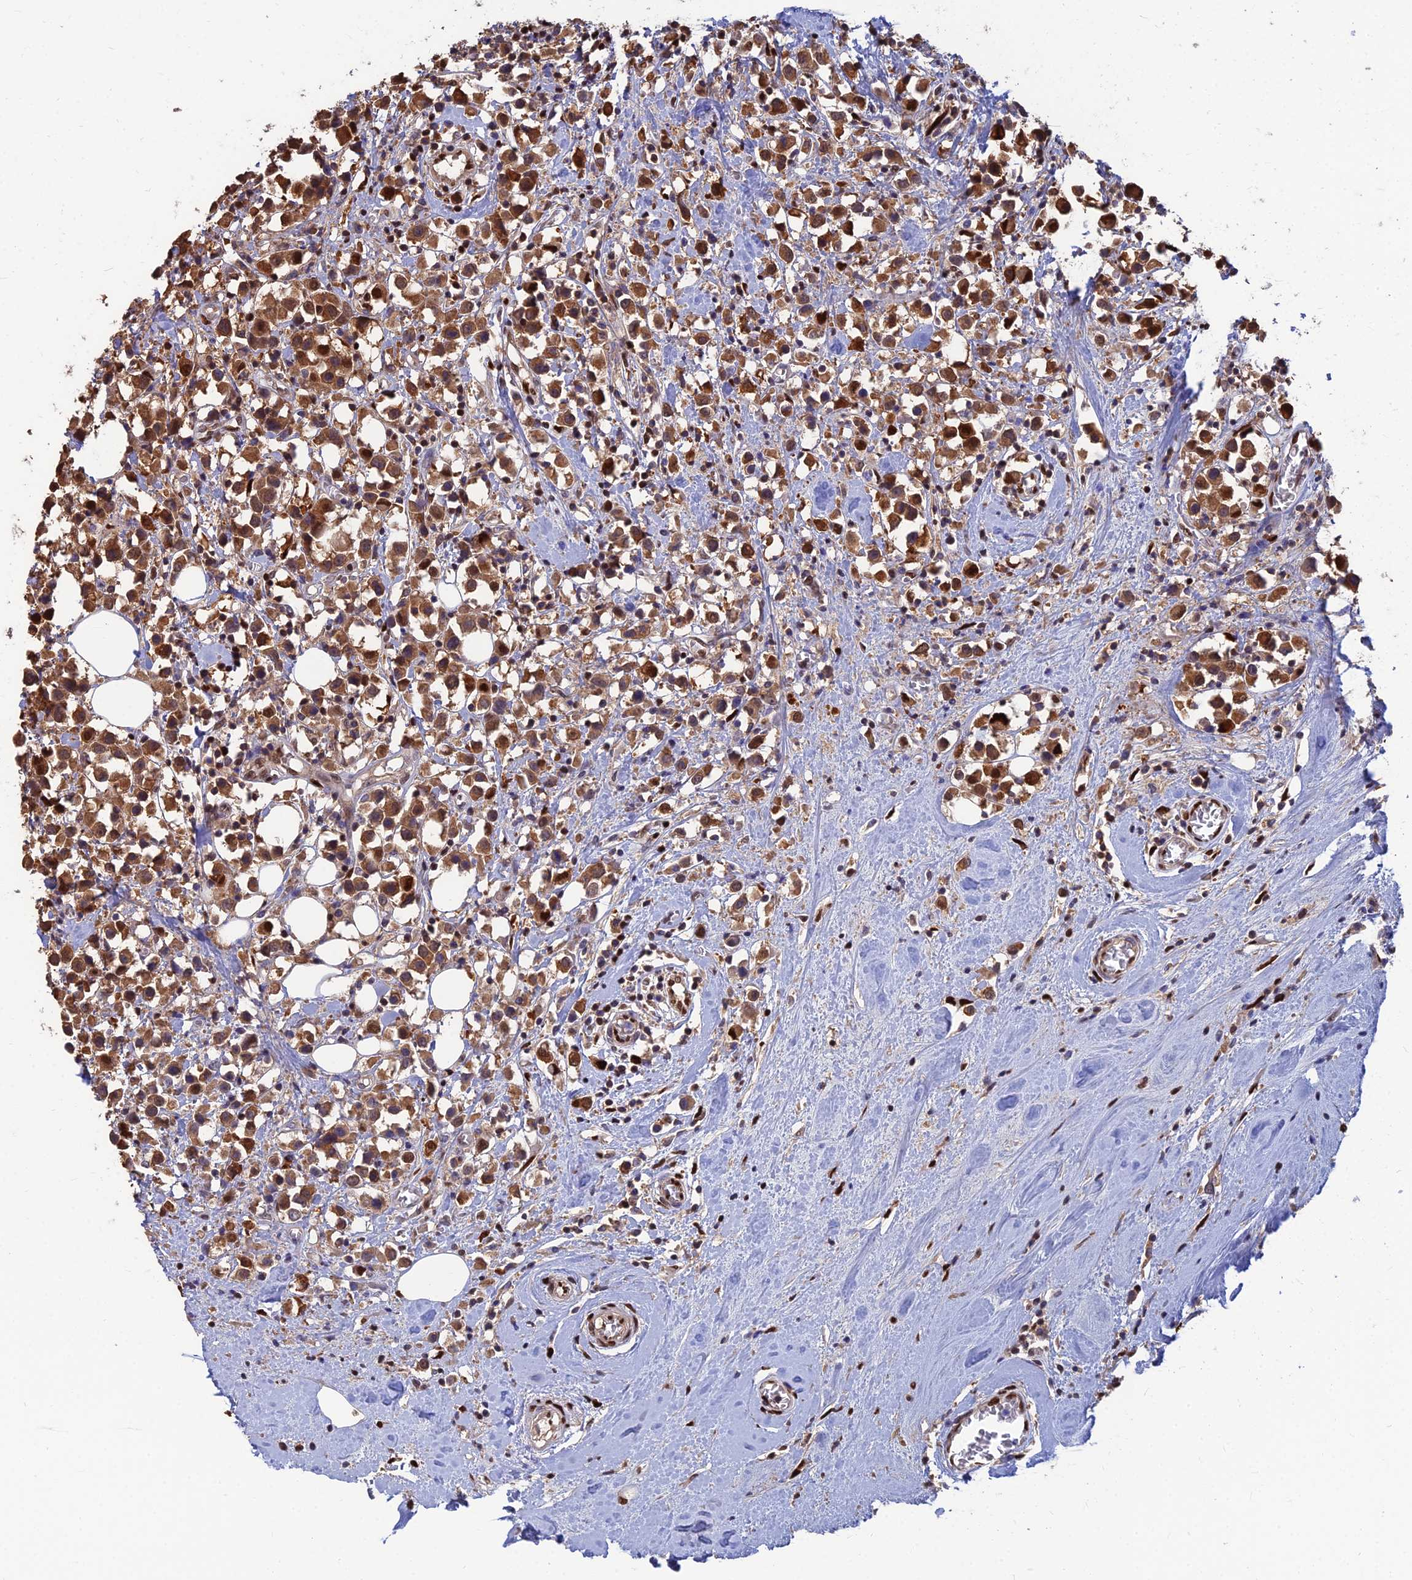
{"staining": {"intensity": "strong", "quantity": ">75%", "location": "cytoplasmic/membranous,nuclear"}, "tissue": "breast cancer", "cell_type": "Tumor cells", "image_type": "cancer", "snomed": [{"axis": "morphology", "description": "Duct carcinoma"}, {"axis": "topography", "description": "Breast"}], "caption": "About >75% of tumor cells in breast intraductal carcinoma demonstrate strong cytoplasmic/membranous and nuclear protein staining as visualized by brown immunohistochemical staining.", "gene": "DNPEP", "patient": {"sex": "female", "age": 61}}